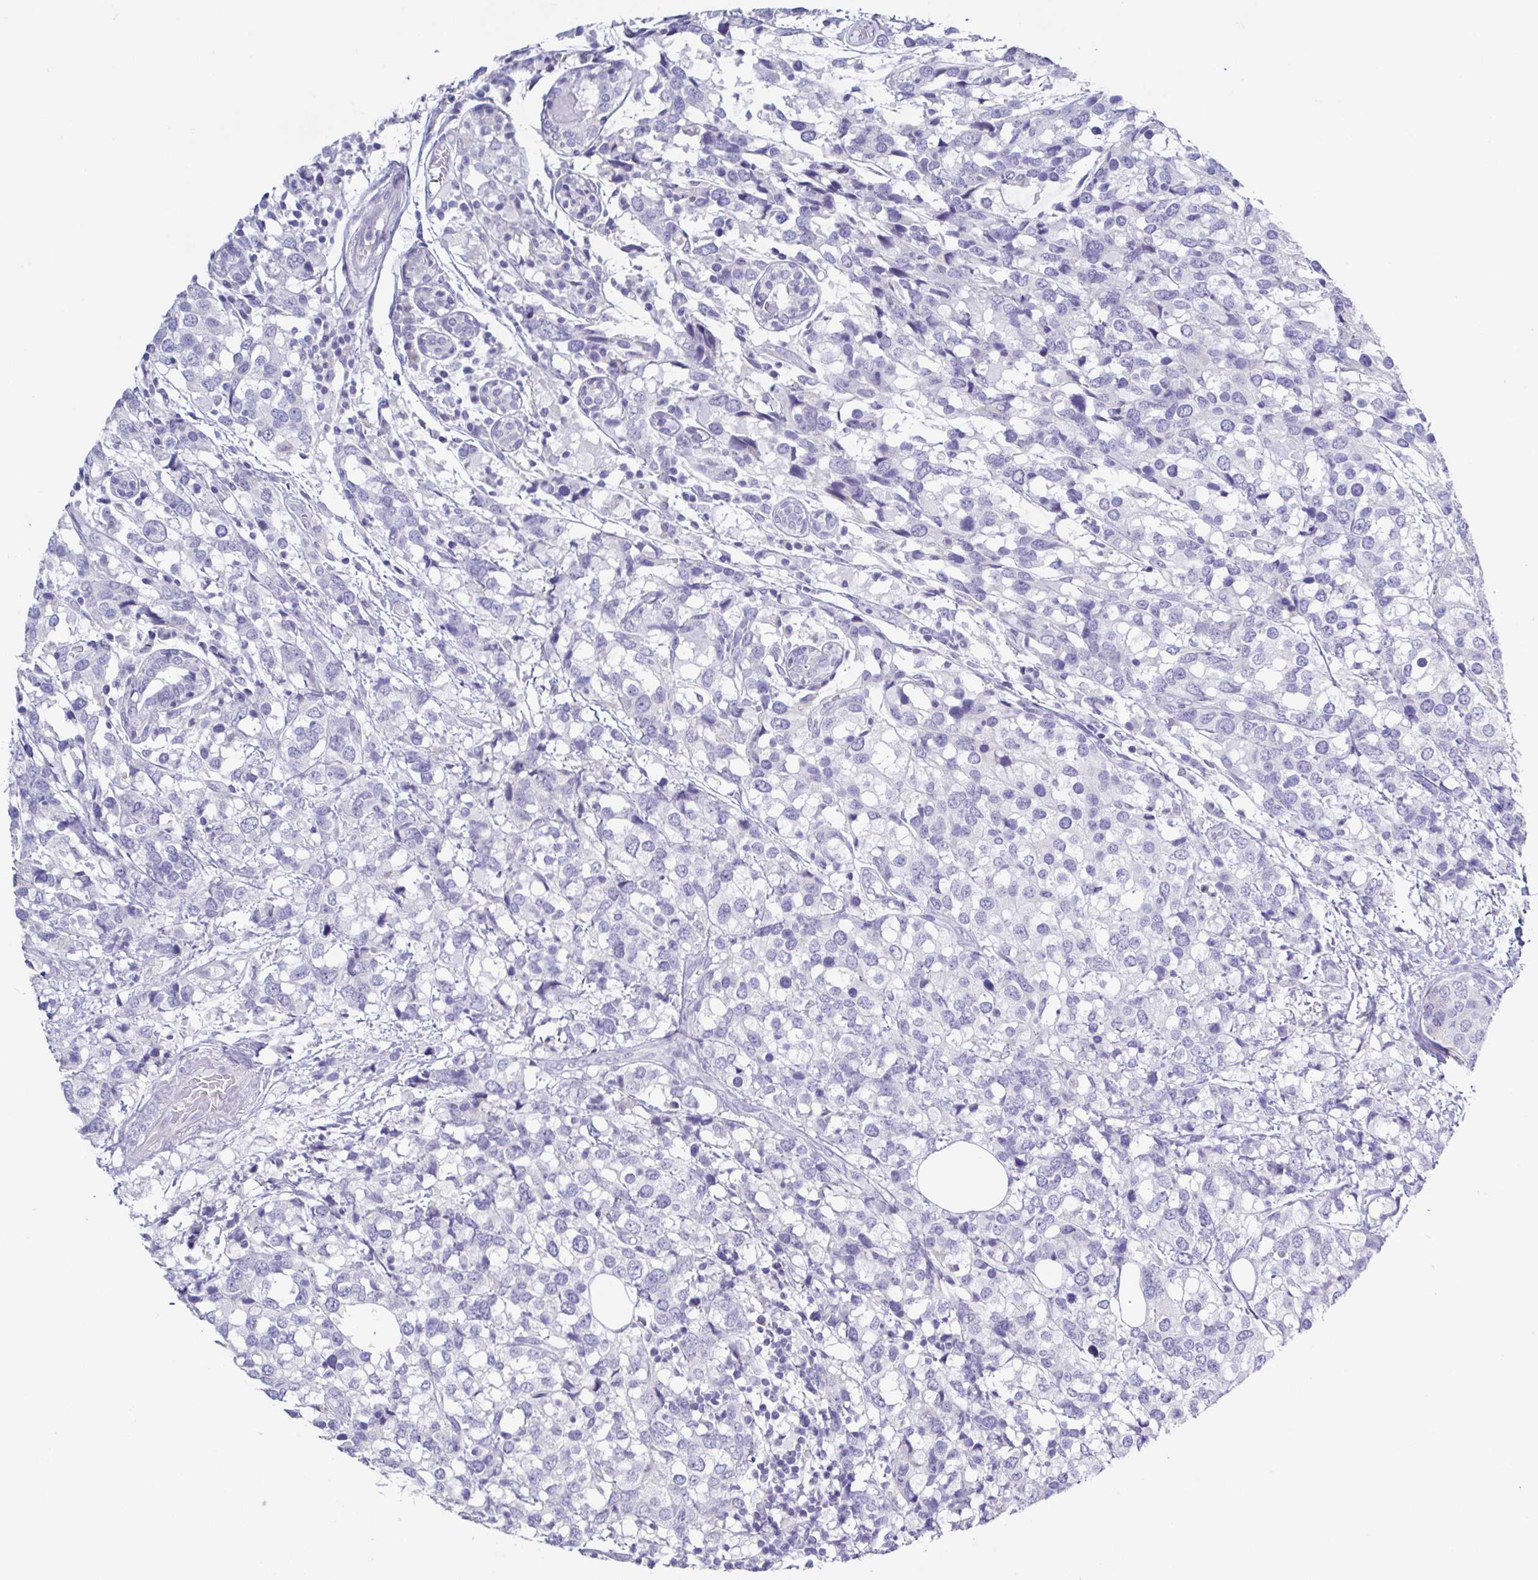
{"staining": {"intensity": "negative", "quantity": "none", "location": "none"}, "tissue": "breast cancer", "cell_type": "Tumor cells", "image_type": "cancer", "snomed": [{"axis": "morphology", "description": "Lobular carcinoma"}, {"axis": "topography", "description": "Breast"}], "caption": "A high-resolution micrograph shows immunohistochemistry (IHC) staining of breast lobular carcinoma, which reveals no significant positivity in tumor cells. The staining was performed using DAB to visualize the protein expression in brown, while the nuclei were stained in blue with hematoxylin (Magnification: 20x).", "gene": "RDH11", "patient": {"sex": "female", "age": 59}}